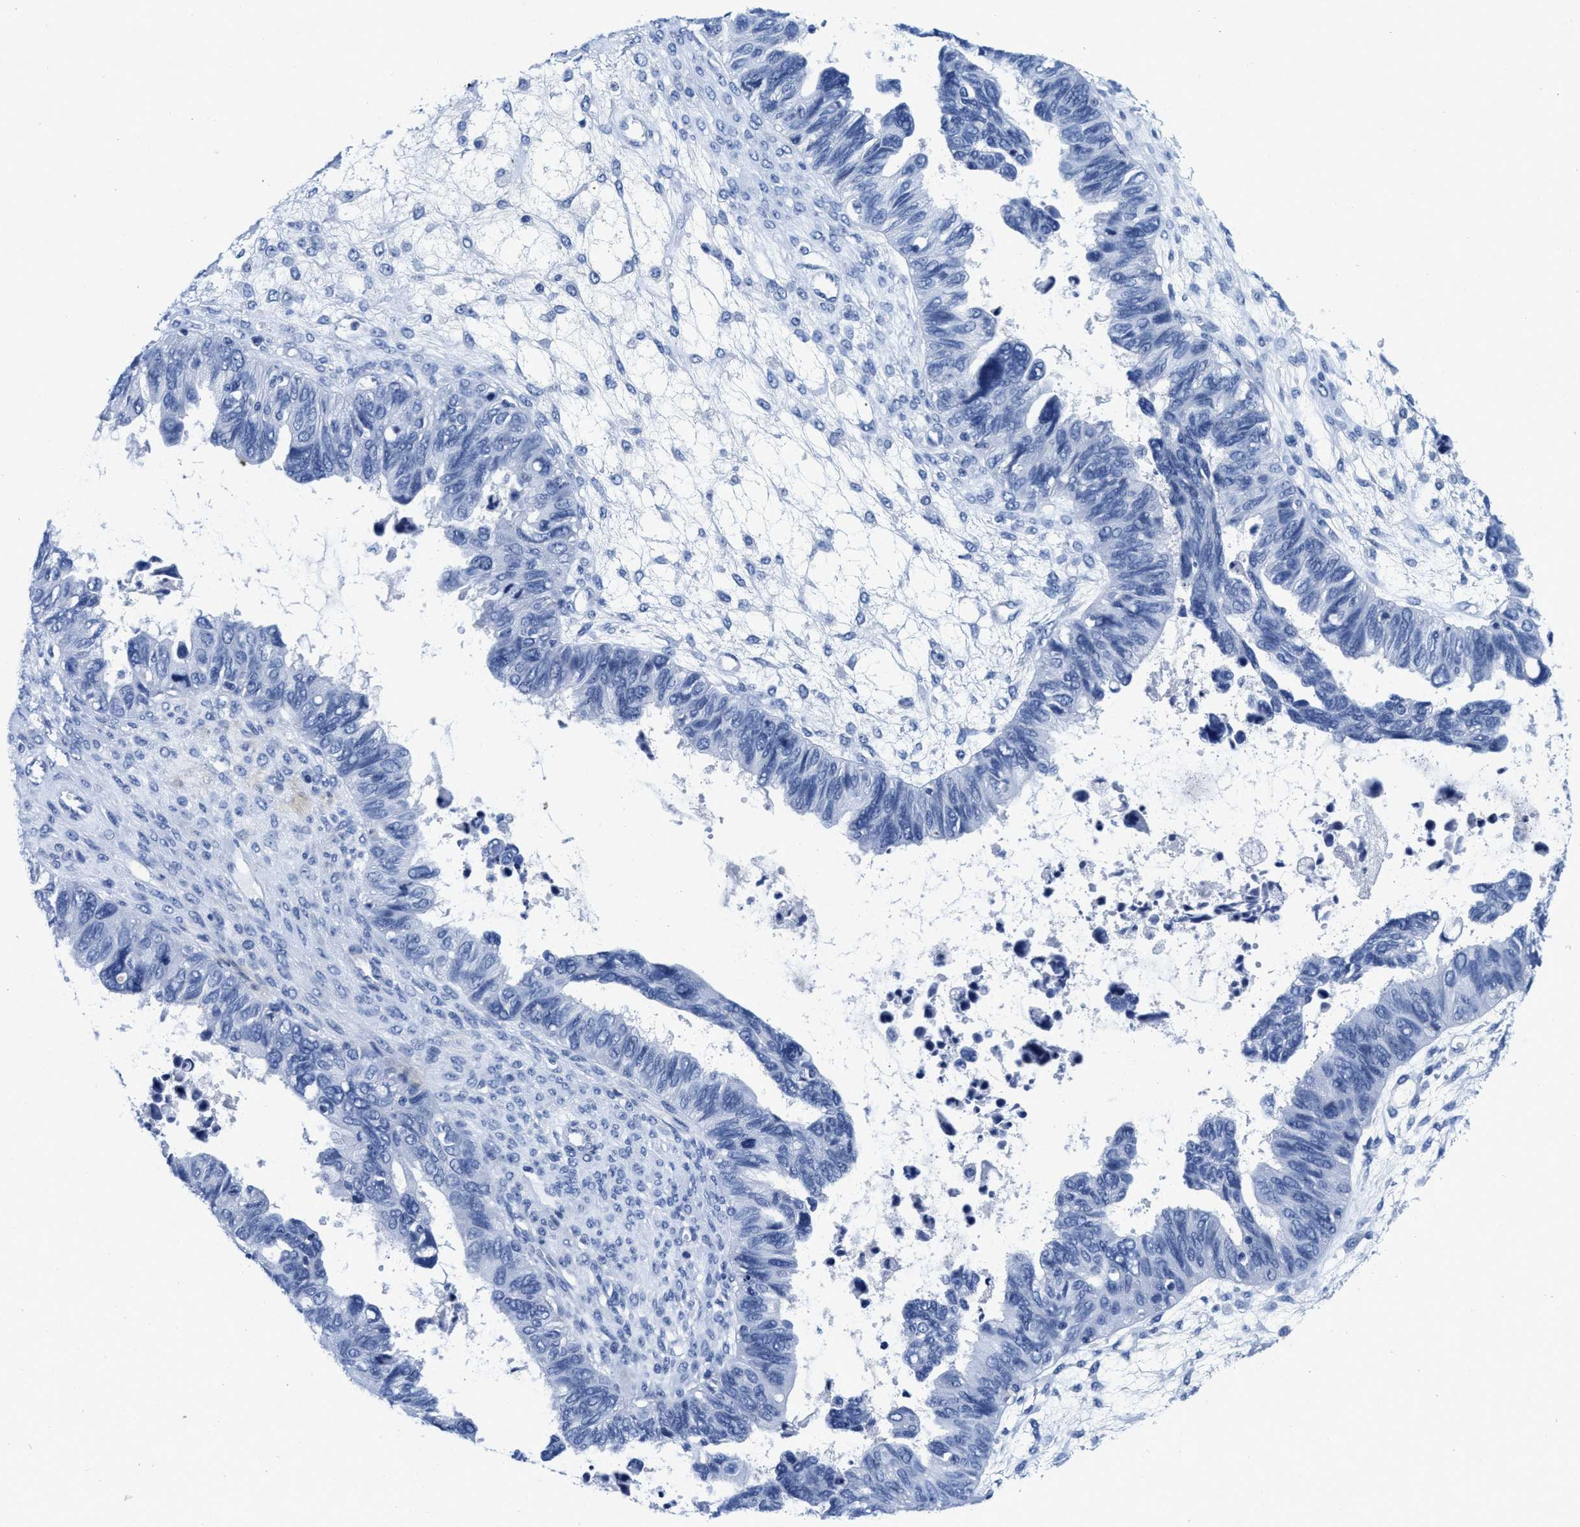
{"staining": {"intensity": "negative", "quantity": "none", "location": "none"}, "tissue": "ovarian cancer", "cell_type": "Tumor cells", "image_type": "cancer", "snomed": [{"axis": "morphology", "description": "Cystadenocarcinoma, serous, NOS"}, {"axis": "topography", "description": "Ovary"}], "caption": "Image shows no significant protein staining in tumor cells of ovarian serous cystadenocarcinoma.", "gene": "TTC3", "patient": {"sex": "female", "age": 79}}